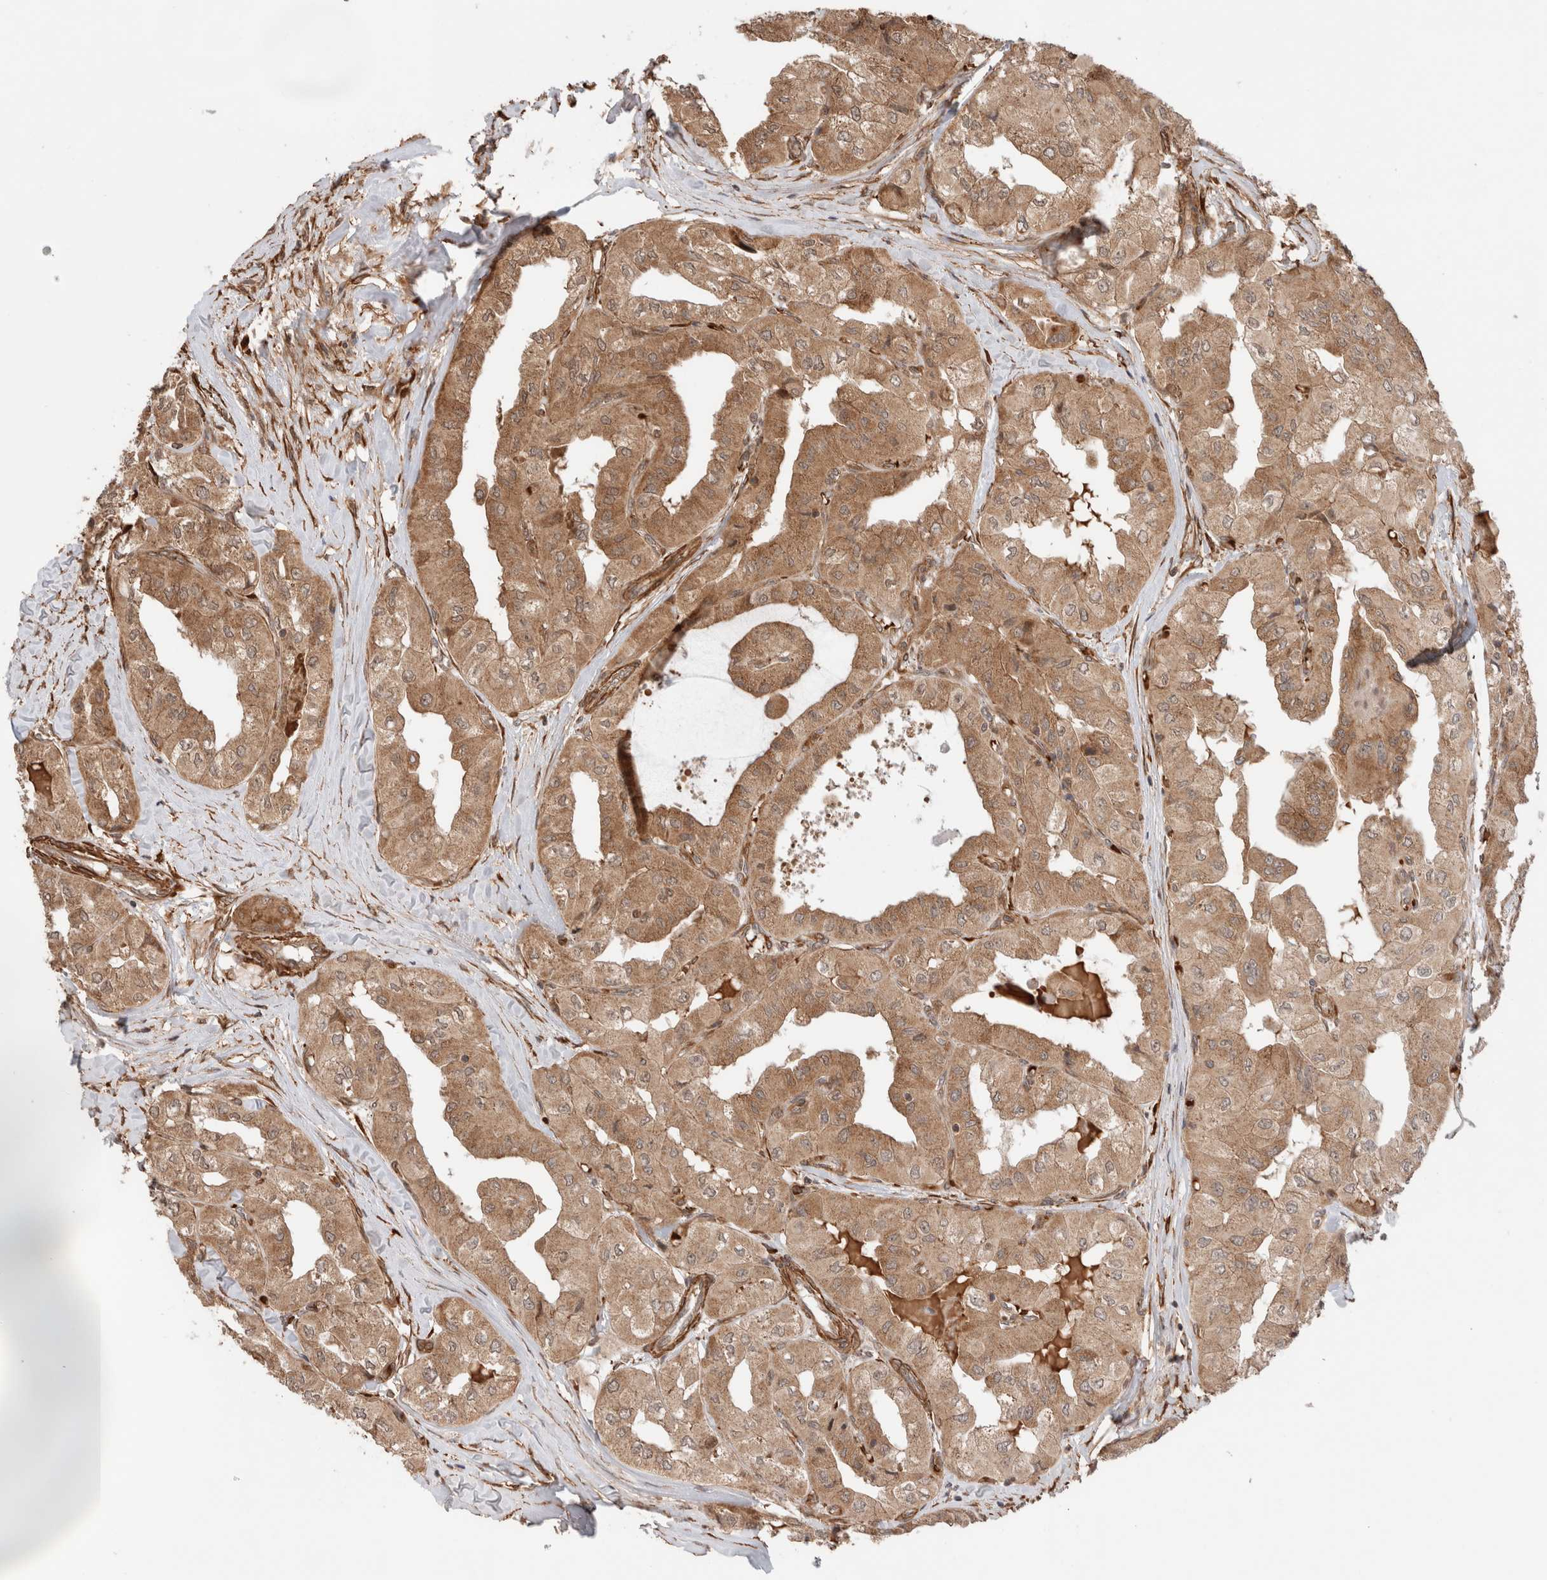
{"staining": {"intensity": "moderate", "quantity": ">75%", "location": "cytoplasmic/membranous"}, "tissue": "thyroid cancer", "cell_type": "Tumor cells", "image_type": "cancer", "snomed": [{"axis": "morphology", "description": "Papillary adenocarcinoma, NOS"}, {"axis": "topography", "description": "Thyroid gland"}], "caption": "Thyroid cancer (papillary adenocarcinoma) stained with DAB (3,3'-diaminobenzidine) immunohistochemistry displays medium levels of moderate cytoplasmic/membranous positivity in approximately >75% of tumor cells.", "gene": "ZNF649", "patient": {"sex": "female", "age": 59}}